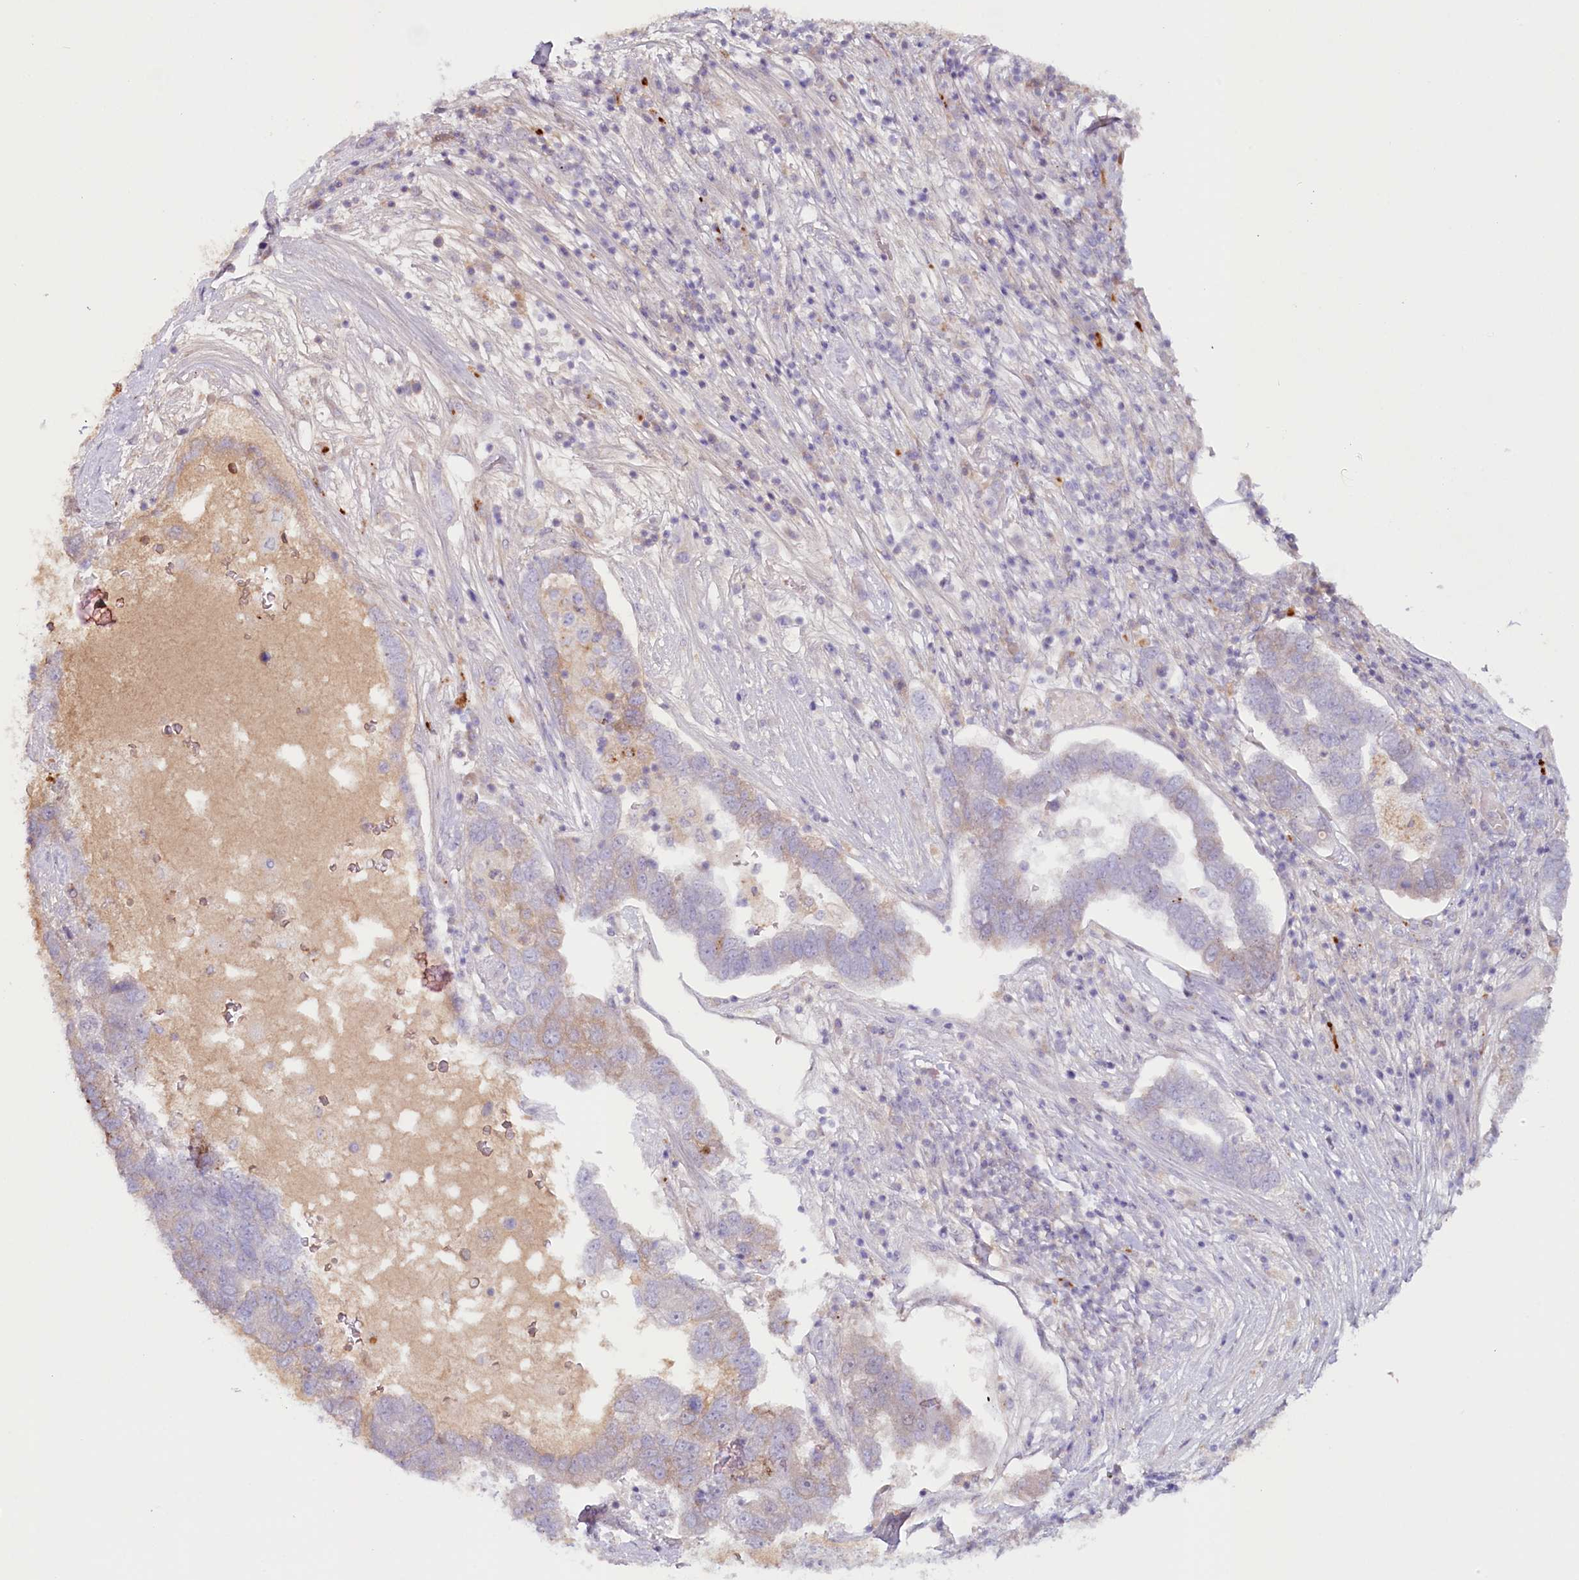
{"staining": {"intensity": "weak", "quantity": "<25%", "location": "cytoplasmic/membranous"}, "tissue": "pancreatic cancer", "cell_type": "Tumor cells", "image_type": "cancer", "snomed": [{"axis": "morphology", "description": "Adenocarcinoma, NOS"}, {"axis": "topography", "description": "Pancreas"}], "caption": "The photomicrograph displays no staining of tumor cells in pancreatic cancer (adenocarcinoma).", "gene": "PSAPL1", "patient": {"sex": "female", "age": 61}}